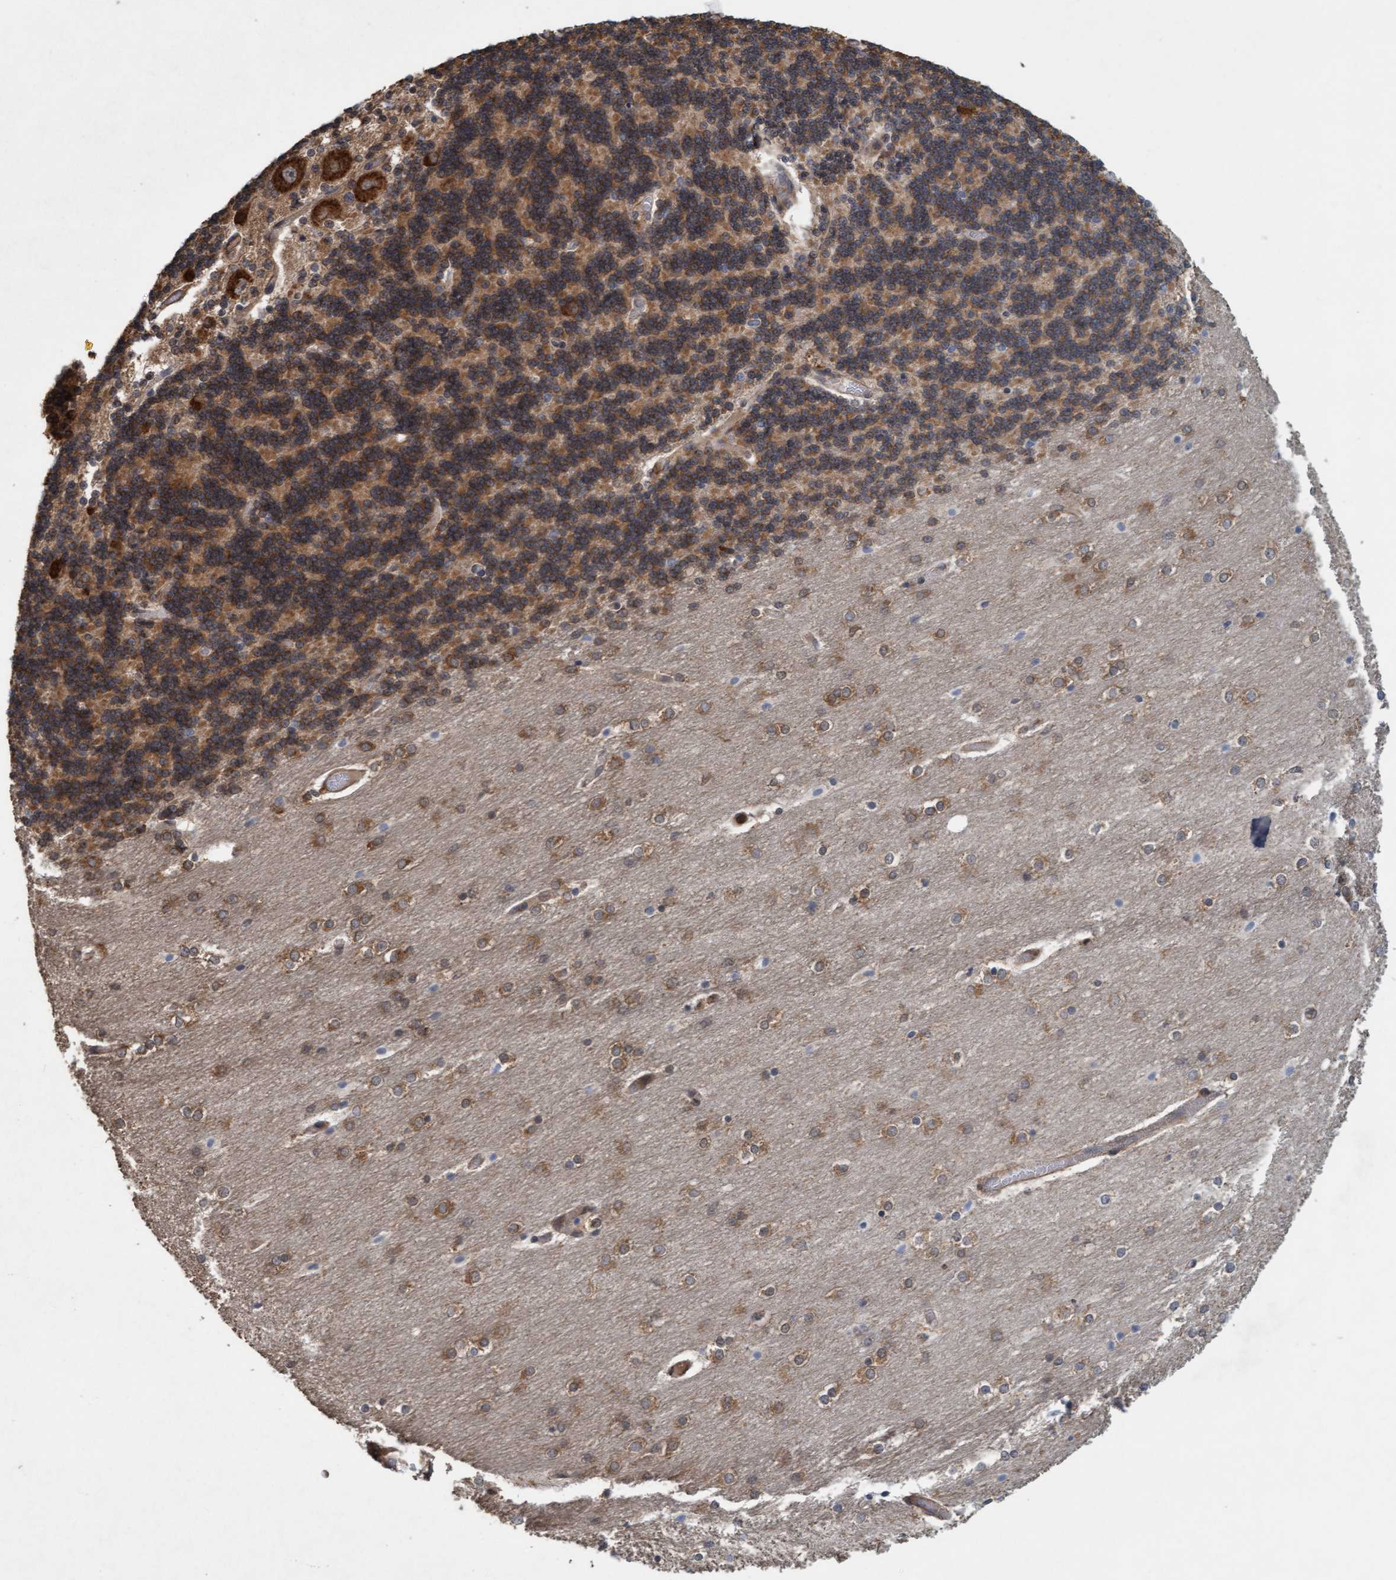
{"staining": {"intensity": "strong", "quantity": ">75%", "location": "cytoplasmic/membranous"}, "tissue": "cerebellum", "cell_type": "Cells in granular layer", "image_type": "normal", "snomed": [{"axis": "morphology", "description": "Normal tissue, NOS"}, {"axis": "topography", "description": "Cerebellum"}], "caption": "High-magnification brightfield microscopy of benign cerebellum stained with DAB (brown) and counterstained with hematoxylin (blue). cells in granular layer exhibit strong cytoplasmic/membranous expression is seen in about>75% of cells. The protein is stained brown, and the nuclei are stained in blue (DAB IHC with brightfield microscopy, high magnification).", "gene": "FXR2", "patient": {"sex": "female", "age": 54}}